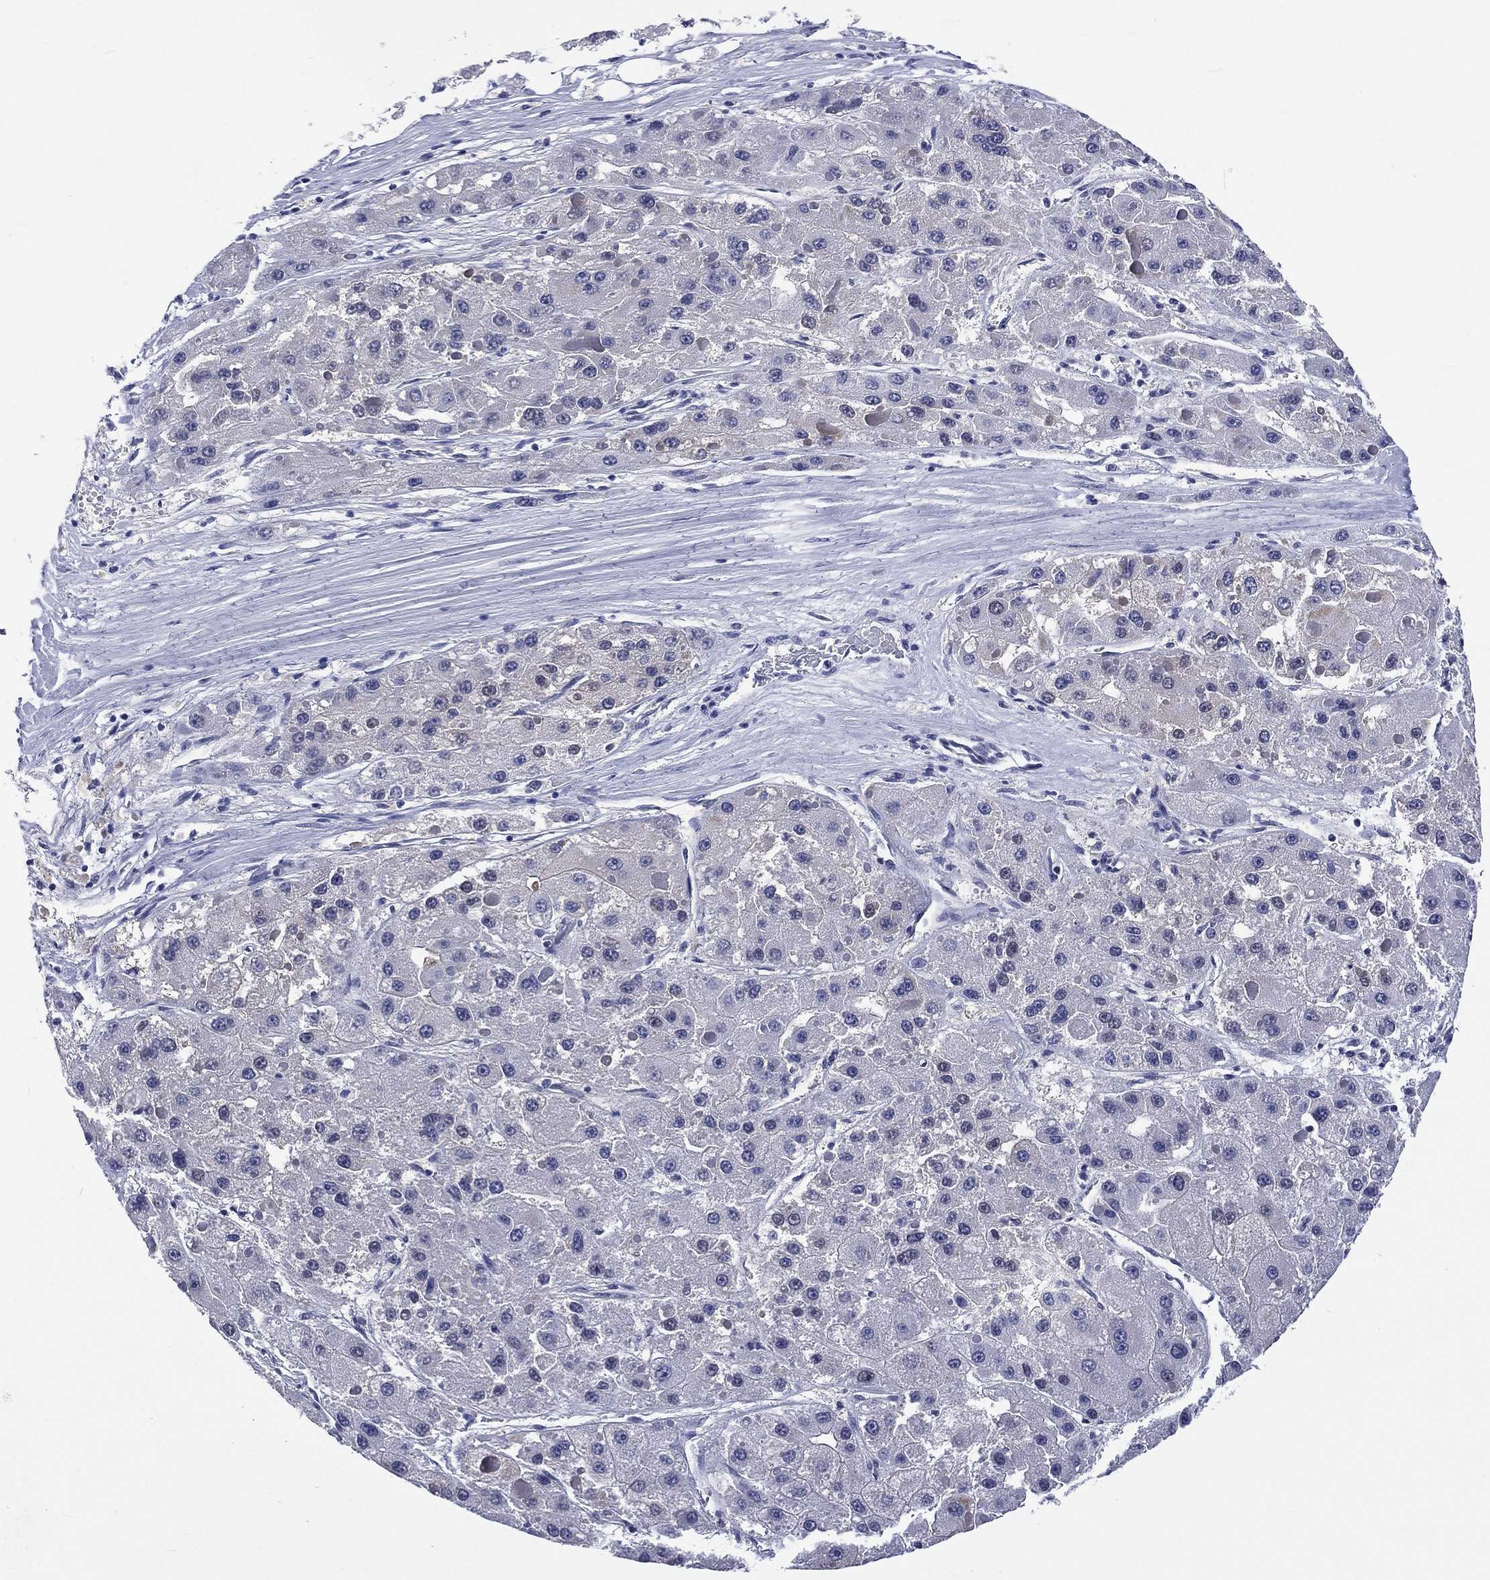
{"staining": {"intensity": "negative", "quantity": "none", "location": "none"}, "tissue": "liver cancer", "cell_type": "Tumor cells", "image_type": "cancer", "snomed": [{"axis": "morphology", "description": "Carcinoma, Hepatocellular, NOS"}, {"axis": "topography", "description": "Liver"}], "caption": "IHC photomicrograph of liver cancer stained for a protein (brown), which shows no expression in tumor cells. The staining is performed using DAB (3,3'-diaminobenzidine) brown chromogen with nuclei counter-stained in using hematoxylin.", "gene": "SSX1", "patient": {"sex": "female", "age": 73}}